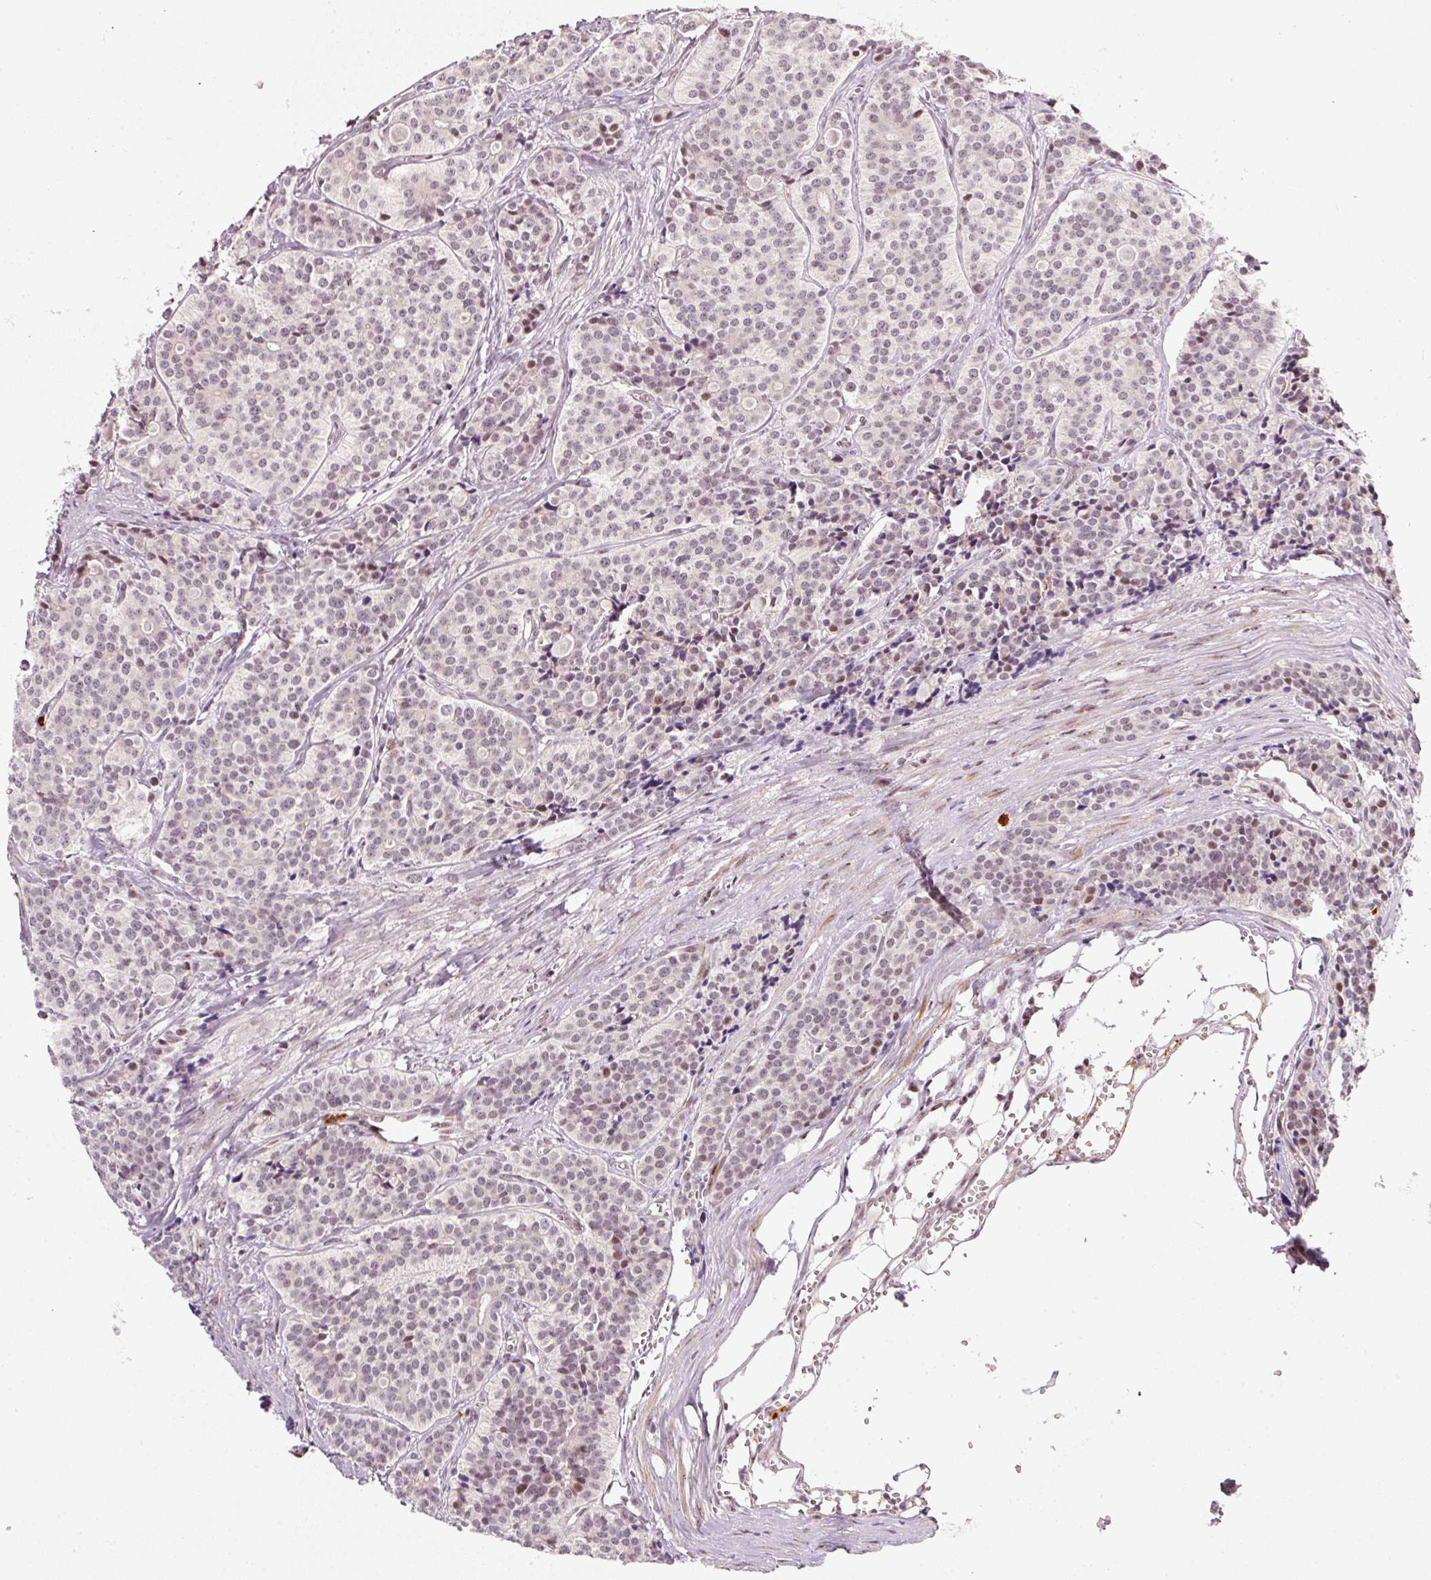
{"staining": {"intensity": "weak", "quantity": "25%-75%", "location": "nuclear"}, "tissue": "carcinoid", "cell_type": "Tumor cells", "image_type": "cancer", "snomed": [{"axis": "morphology", "description": "Carcinoid, malignant, NOS"}, {"axis": "topography", "description": "Small intestine"}], "caption": "Human malignant carcinoid stained for a protein (brown) demonstrates weak nuclear positive positivity in approximately 25%-75% of tumor cells.", "gene": "MXRA8", "patient": {"sex": "male", "age": 63}}